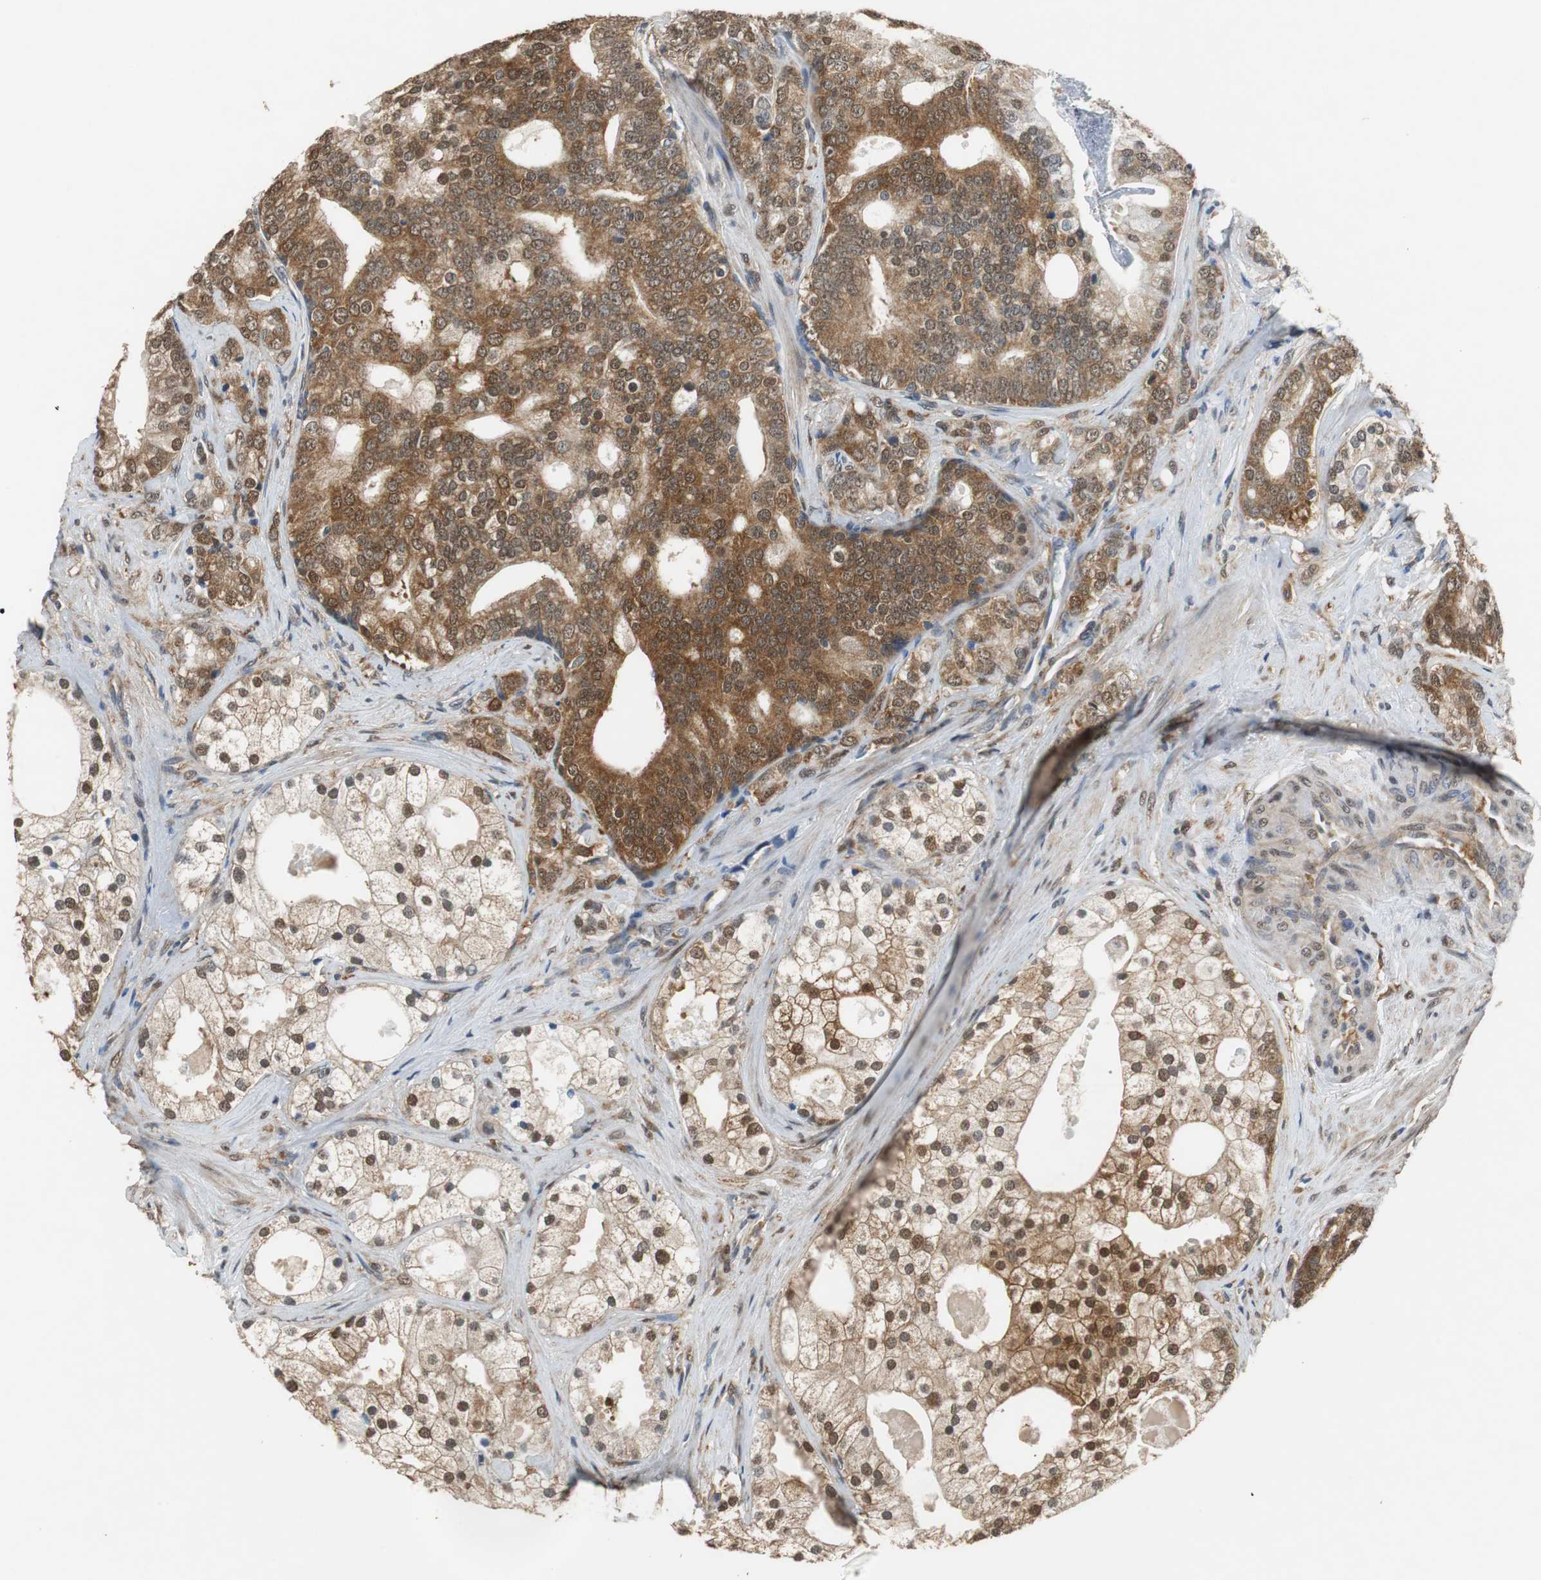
{"staining": {"intensity": "moderate", "quantity": ">75%", "location": "cytoplasmic/membranous,nuclear"}, "tissue": "prostate cancer", "cell_type": "Tumor cells", "image_type": "cancer", "snomed": [{"axis": "morphology", "description": "Adenocarcinoma, Low grade"}, {"axis": "topography", "description": "Prostate"}], "caption": "Human prostate cancer (adenocarcinoma (low-grade)) stained with a protein marker reveals moderate staining in tumor cells.", "gene": "UBQLN2", "patient": {"sex": "male", "age": 58}}